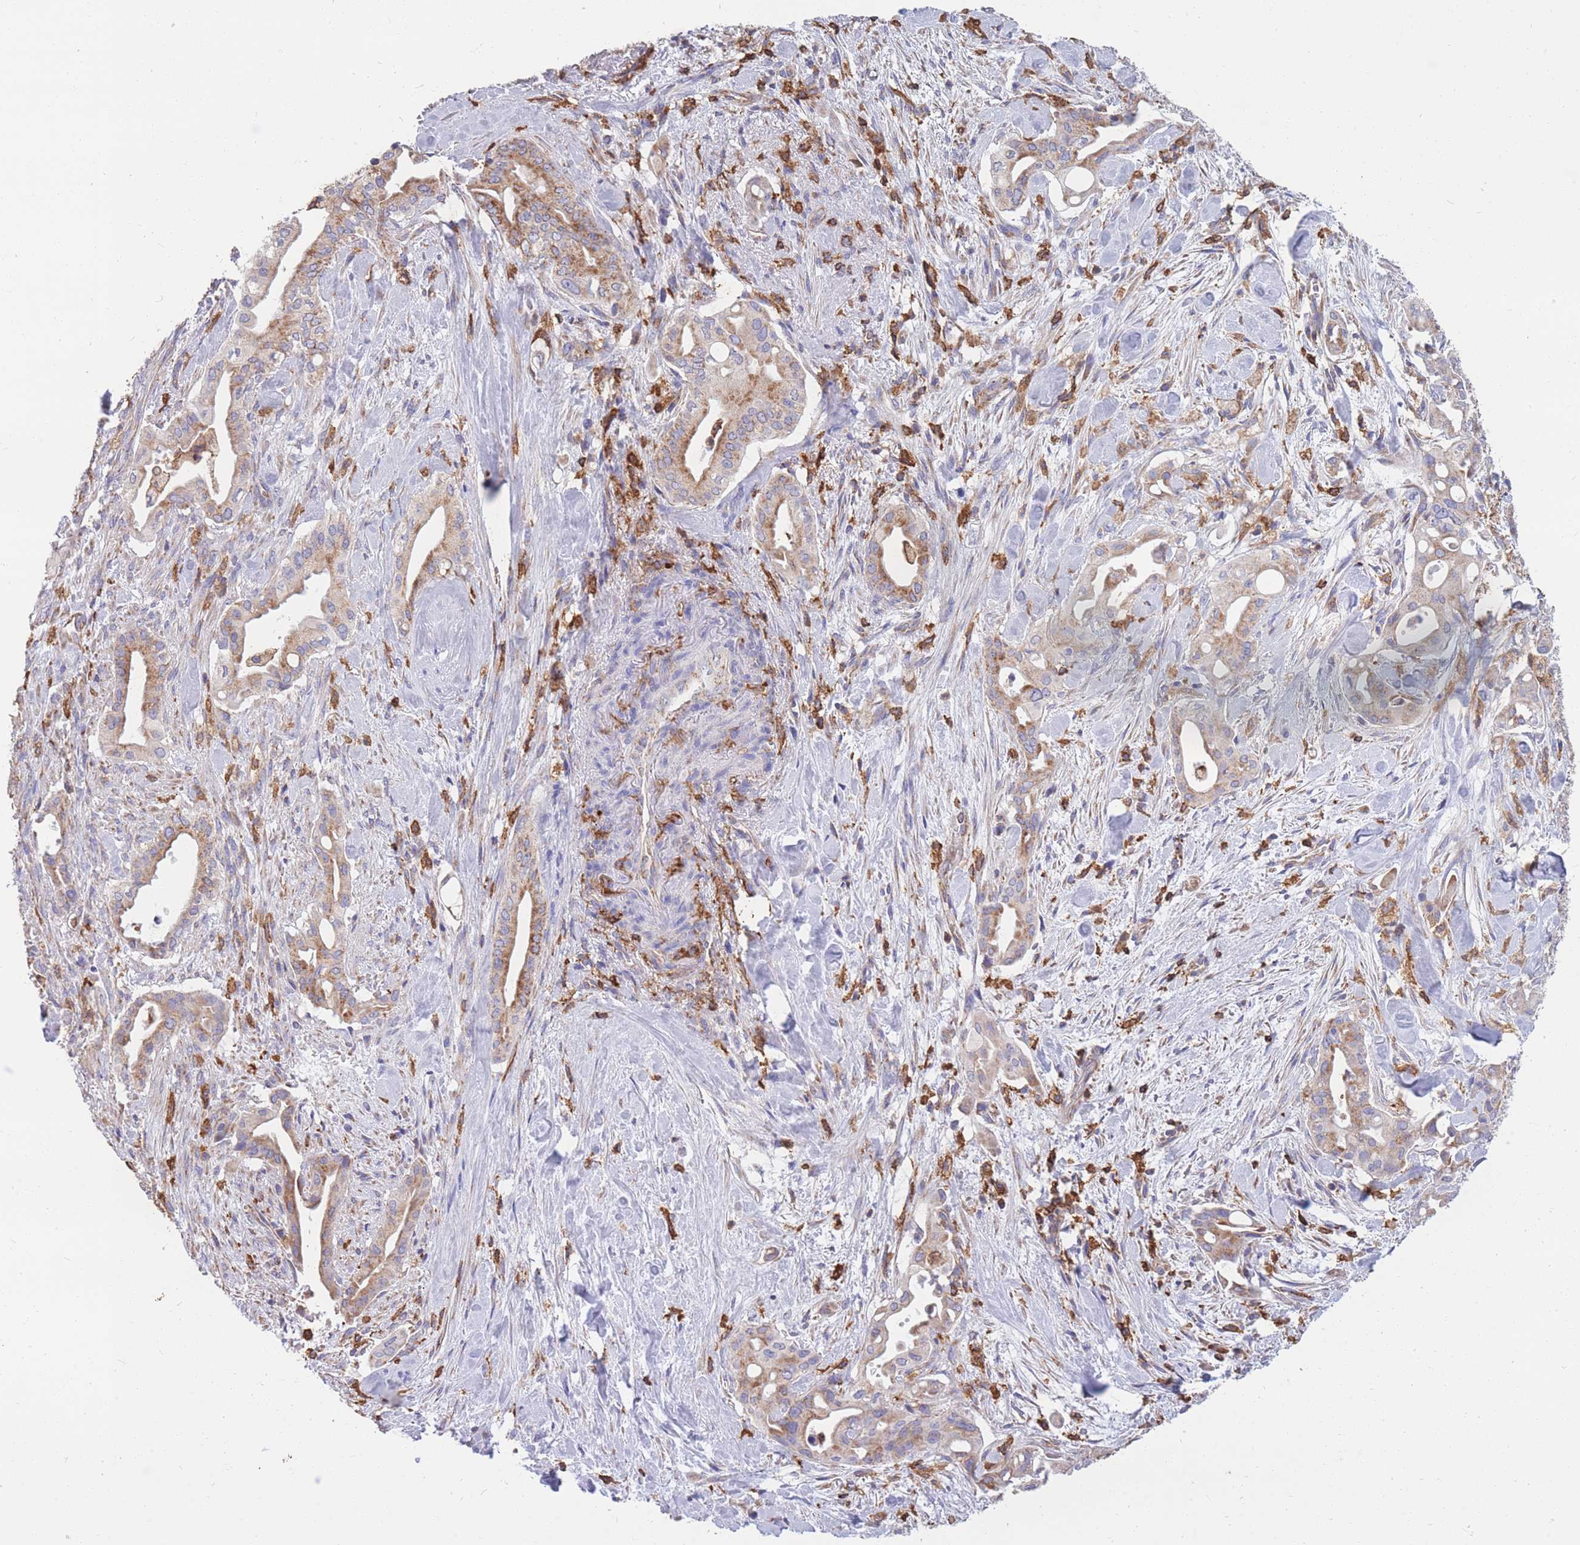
{"staining": {"intensity": "weak", "quantity": ">75%", "location": "cytoplasmic/membranous"}, "tissue": "liver cancer", "cell_type": "Tumor cells", "image_type": "cancer", "snomed": [{"axis": "morphology", "description": "Cholangiocarcinoma"}, {"axis": "topography", "description": "Liver"}], "caption": "An image of liver cancer stained for a protein reveals weak cytoplasmic/membranous brown staining in tumor cells. The staining is performed using DAB (3,3'-diaminobenzidine) brown chromogen to label protein expression. The nuclei are counter-stained blue using hematoxylin.", "gene": "MRPL54", "patient": {"sex": "female", "age": 68}}